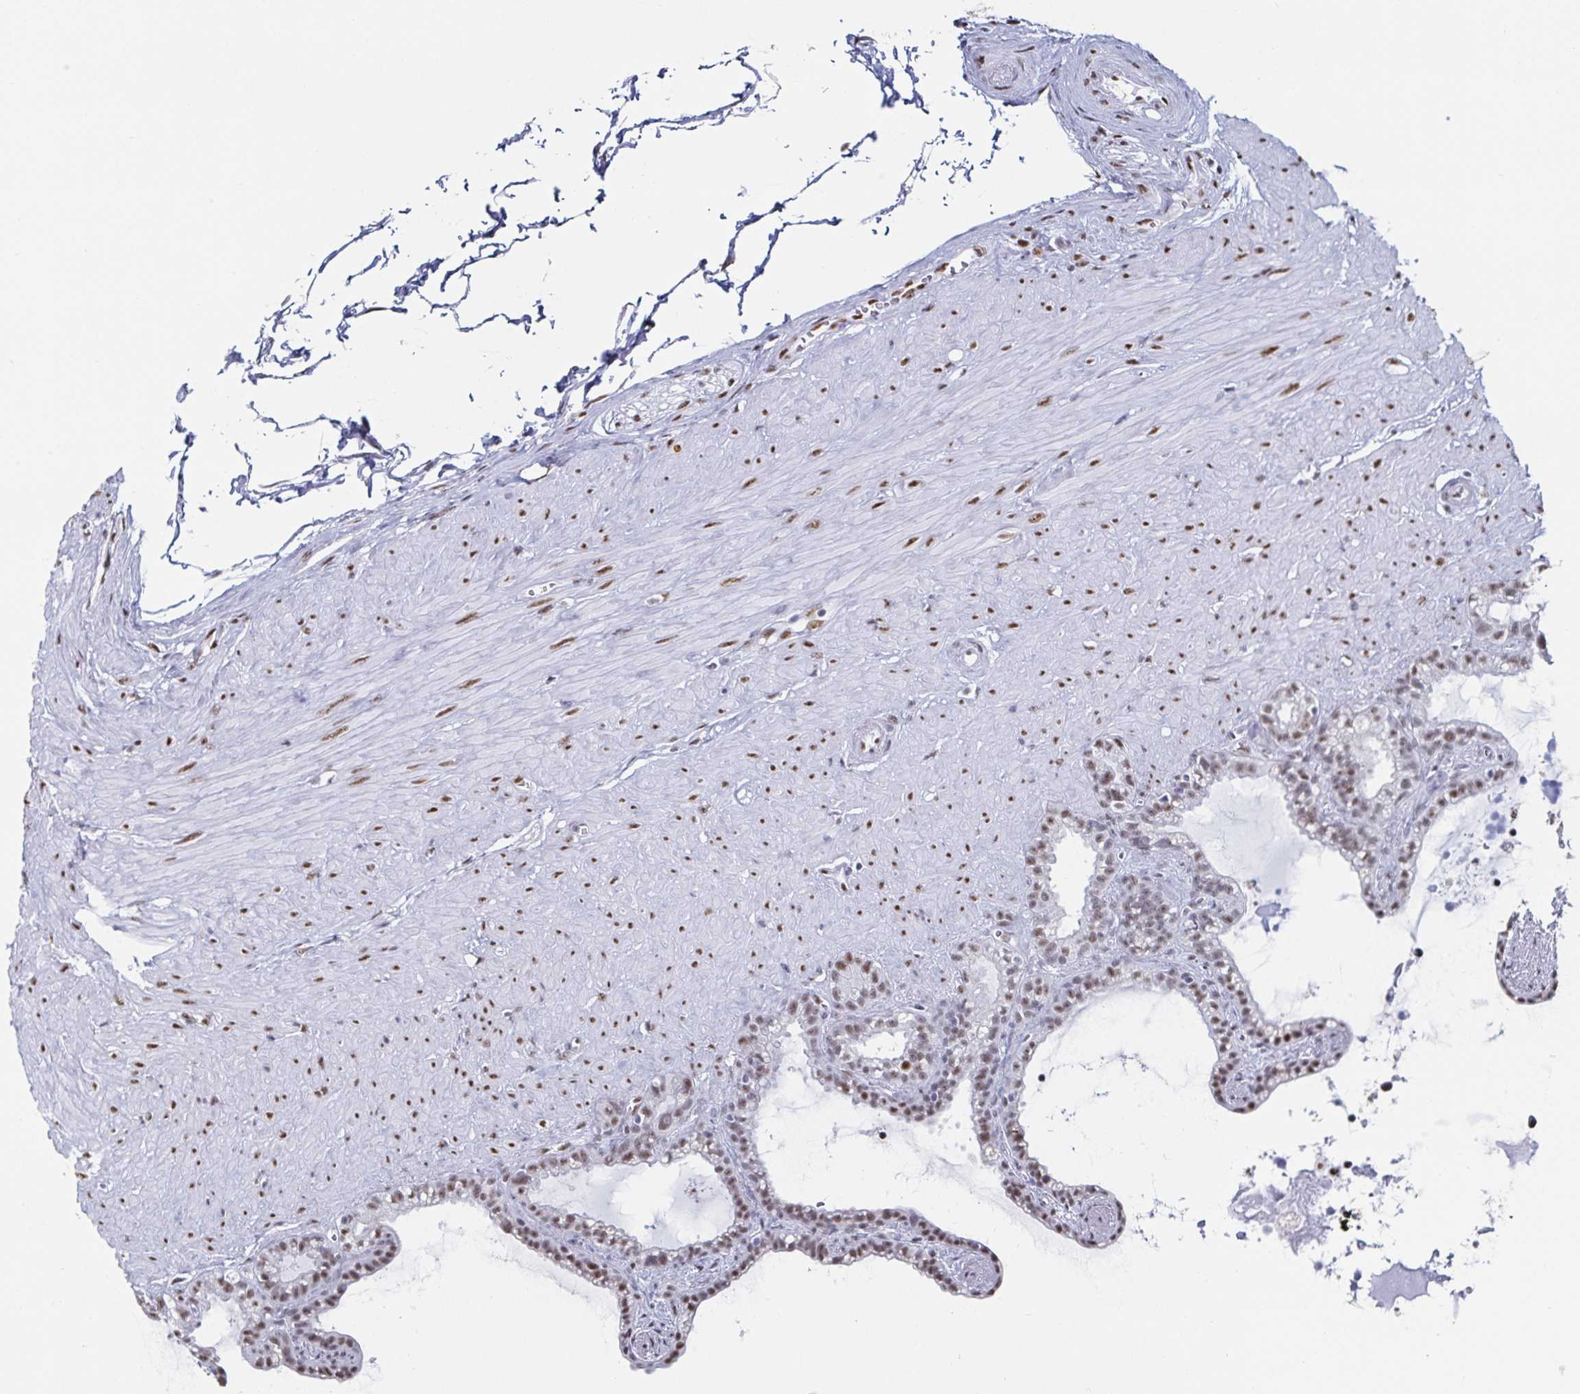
{"staining": {"intensity": "weak", "quantity": "25%-75%", "location": "nuclear"}, "tissue": "seminal vesicle", "cell_type": "Glandular cells", "image_type": "normal", "snomed": [{"axis": "morphology", "description": "Normal tissue, NOS"}, {"axis": "topography", "description": "Seminal veicle"}], "caption": "A high-resolution micrograph shows immunohistochemistry (IHC) staining of benign seminal vesicle, which reveals weak nuclear positivity in approximately 25%-75% of glandular cells.", "gene": "DDX39B", "patient": {"sex": "male", "age": 76}}